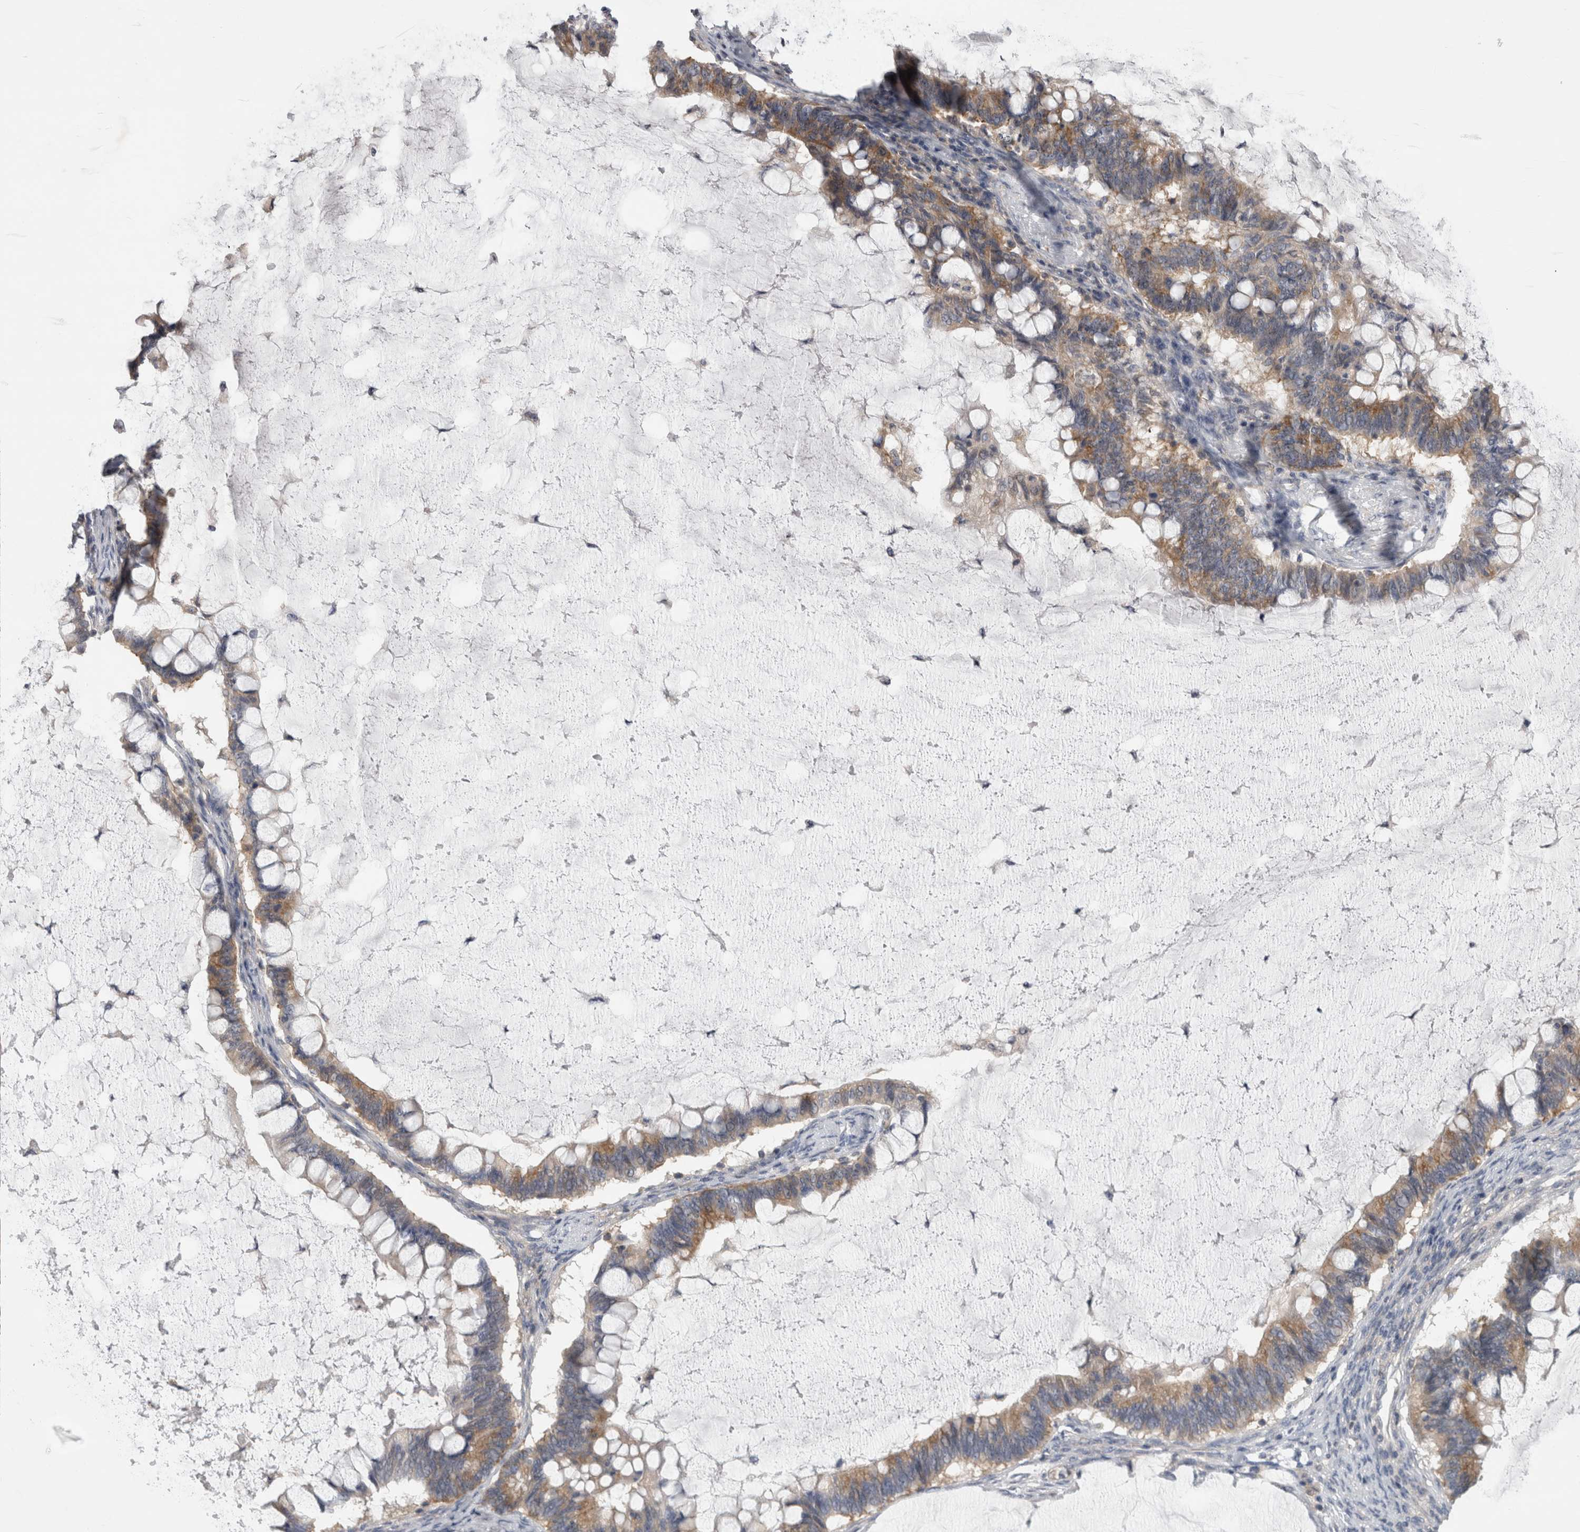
{"staining": {"intensity": "moderate", "quantity": ">75%", "location": "cytoplasmic/membranous"}, "tissue": "ovarian cancer", "cell_type": "Tumor cells", "image_type": "cancer", "snomed": [{"axis": "morphology", "description": "Cystadenocarcinoma, mucinous, NOS"}, {"axis": "topography", "description": "Ovary"}], "caption": "Moderate cytoplasmic/membranous positivity is identified in about >75% of tumor cells in ovarian cancer (mucinous cystadenocarcinoma).", "gene": "PRRC2C", "patient": {"sex": "female", "age": 61}}